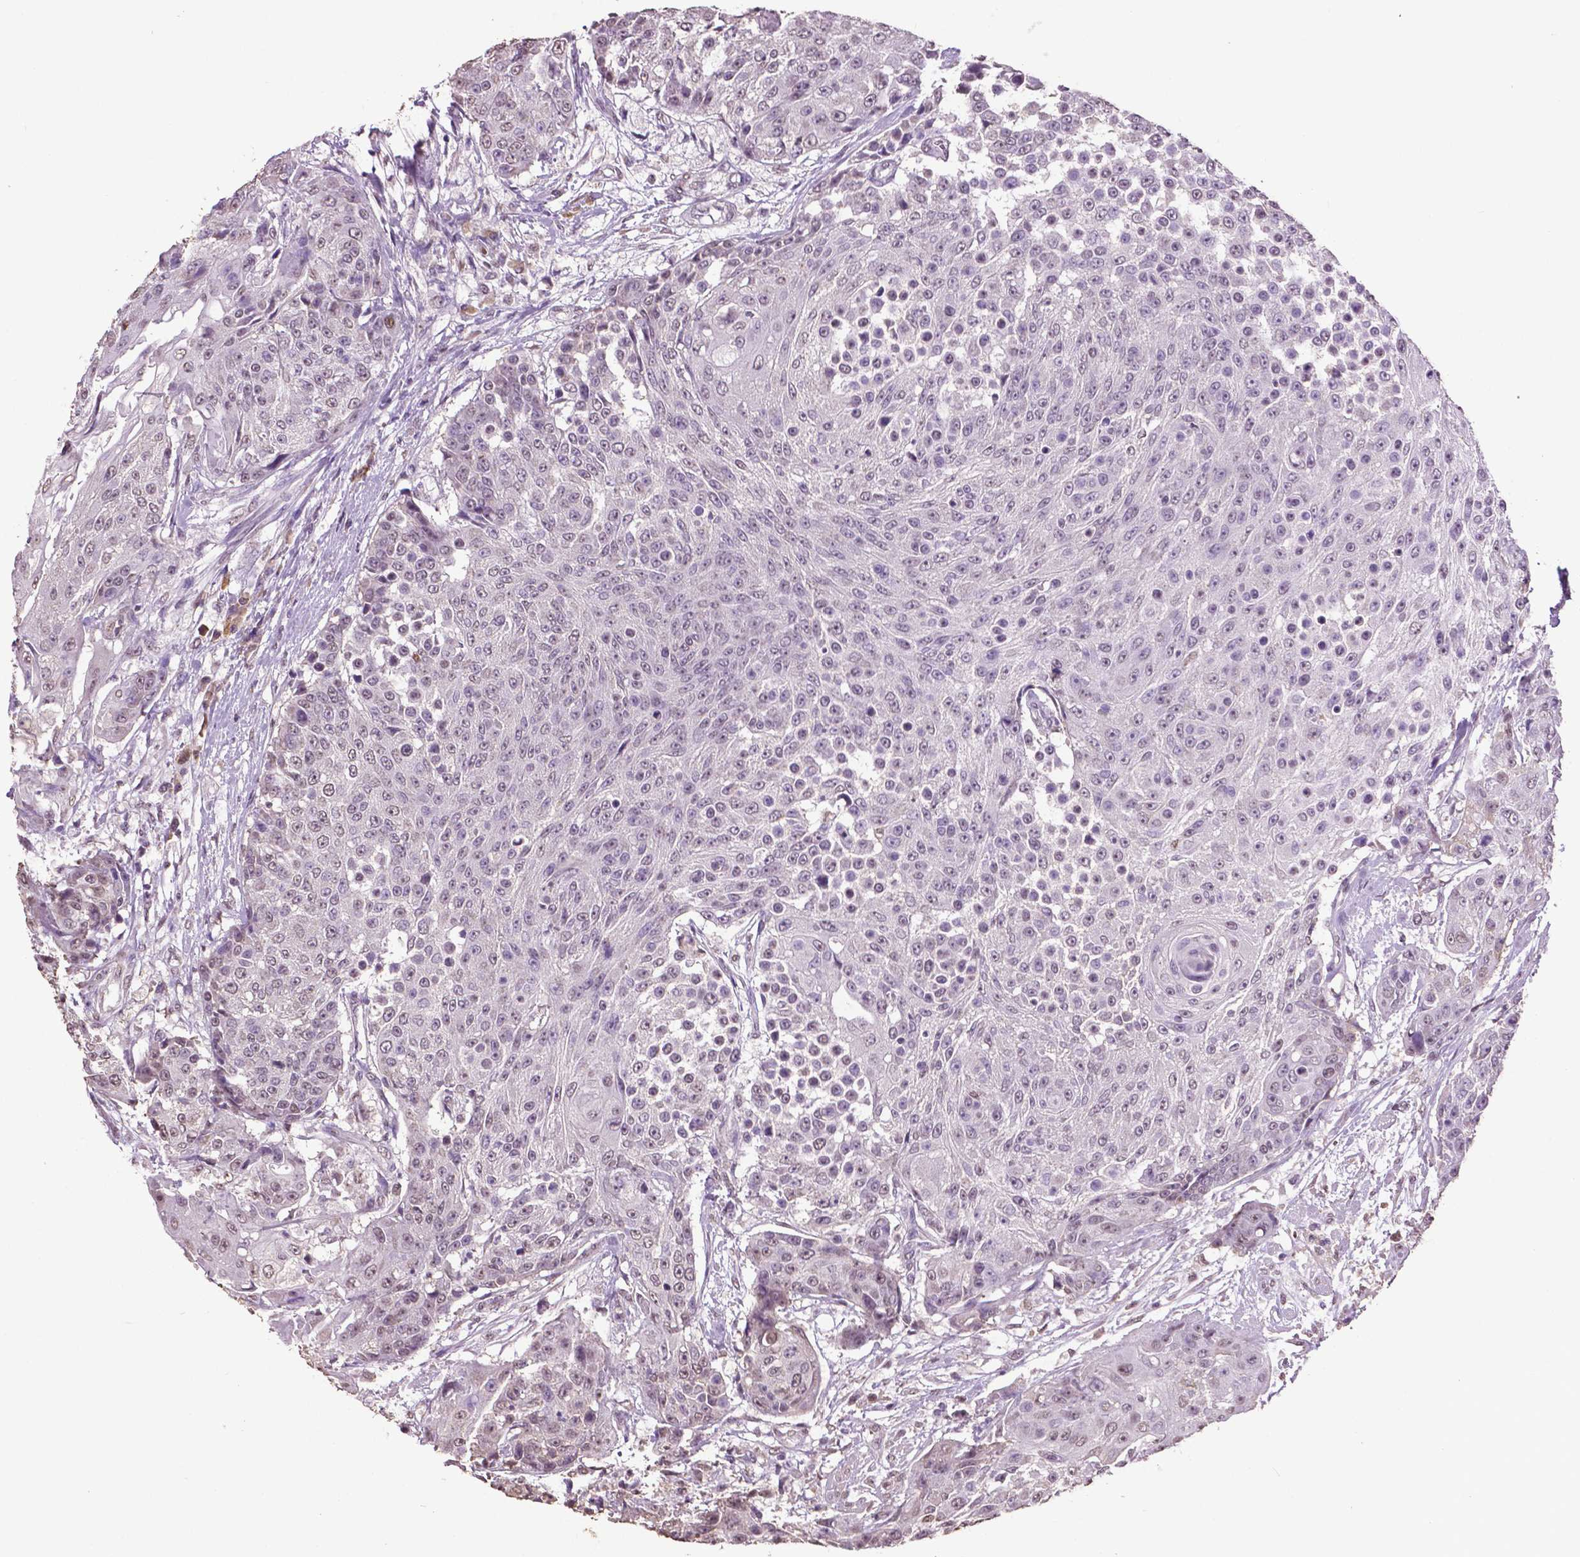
{"staining": {"intensity": "negative", "quantity": "none", "location": "none"}, "tissue": "urothelial cancer", "cell_type": "Tumor cells", "image_type": "cancer", "snomed": [{"axis": "morphology", "description": "Urothelial carcinoma, High grade"}, {"axis": "topography", "description": "Urinary bladder"}], "caption": "DAB (3,3'-diaminobenzidine) immunohistochemical staining of human urothelial carcinoma (high-grade) reveals no significant staining in tumor cells.", "gene": "RUNX3", "patient": {"sex": "female", "age": 63}}